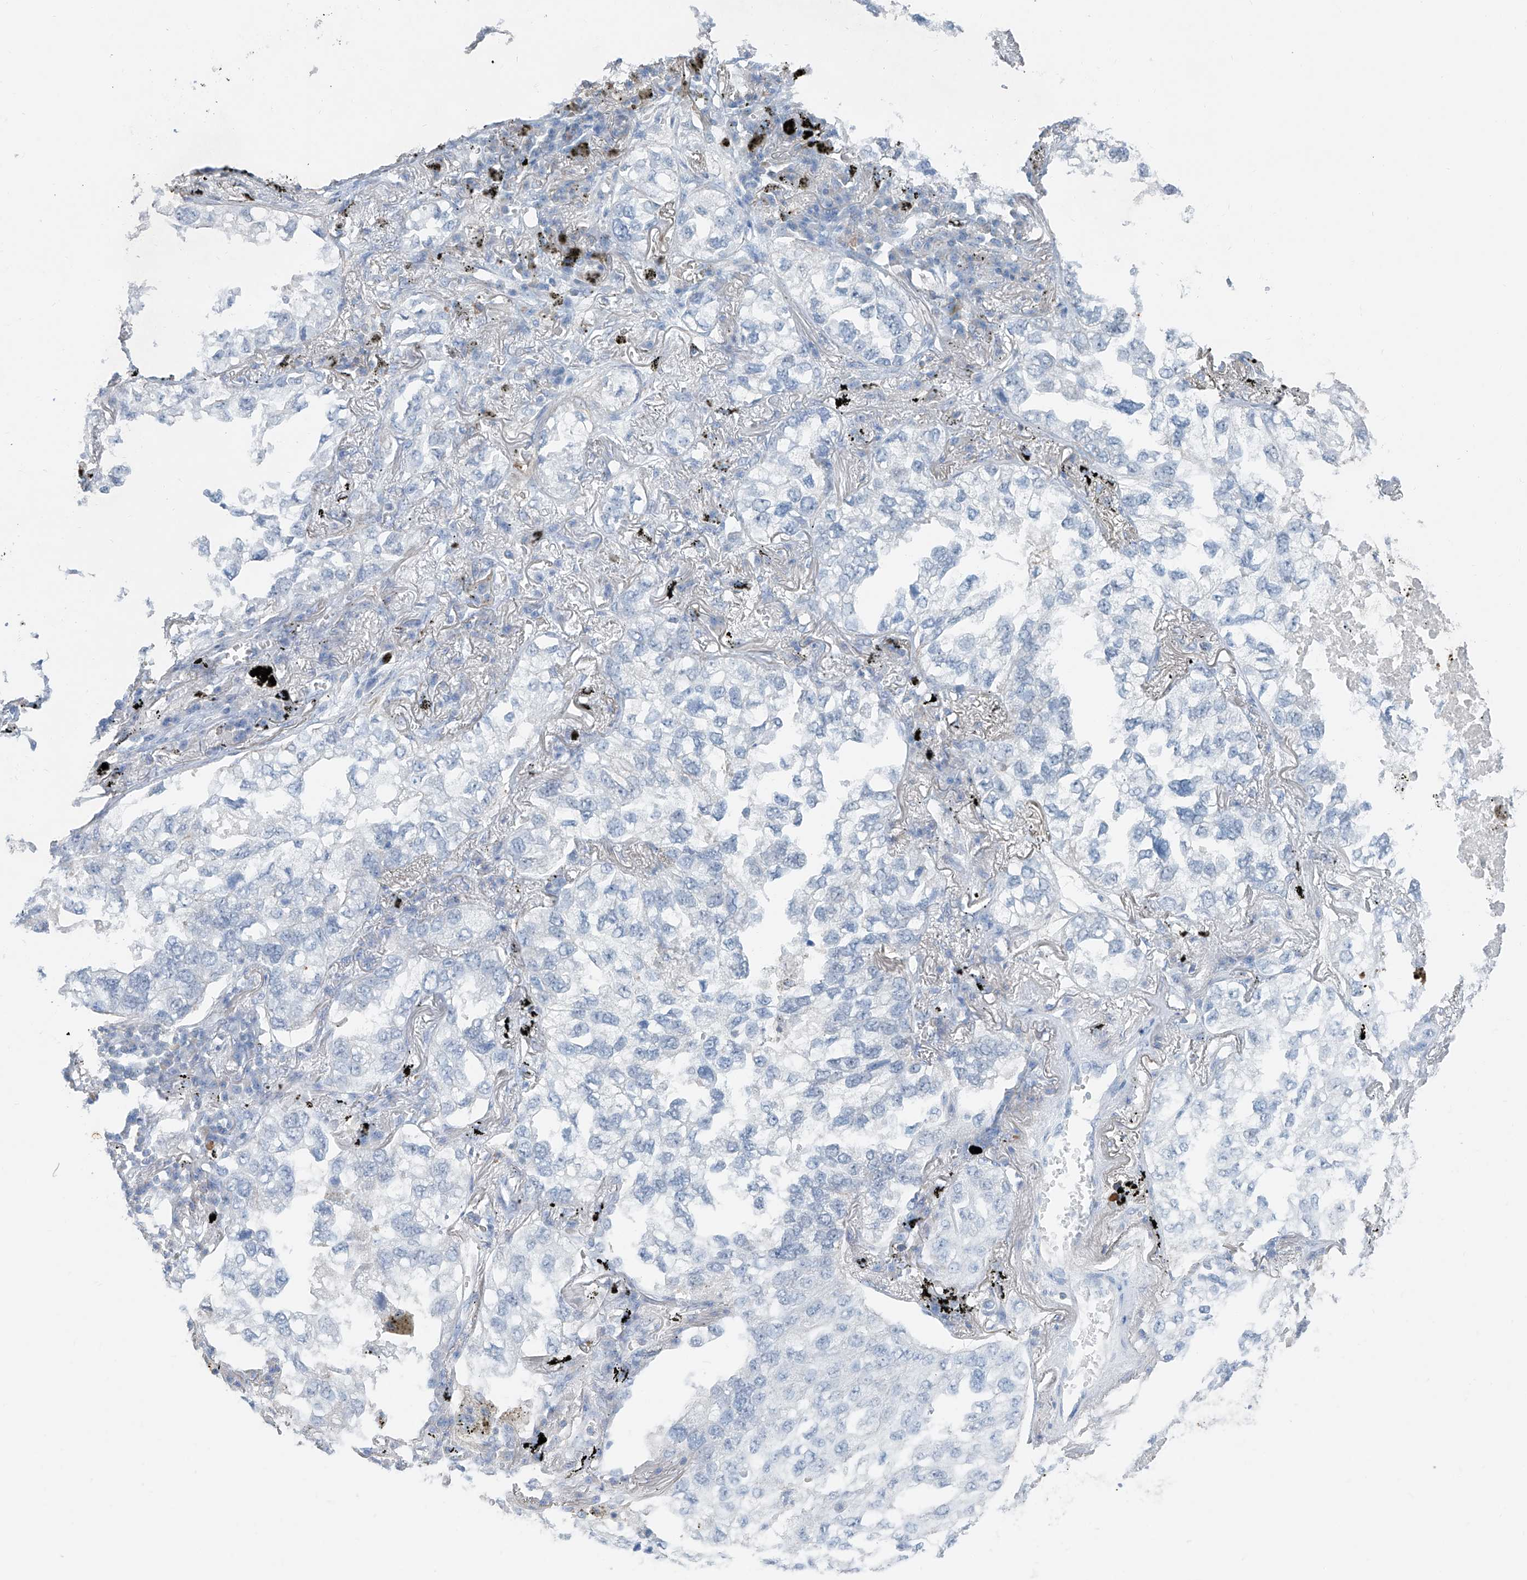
{"staining": {"intensity": "negative", "quantity": "none", "location": "none"}, "tissue": "lung cancer", "cell_type": "Tumor cells", "image_type": "cancer", "snomed": [{"axis": "morphology", "description": "Adenocarcinoma, NOS"}, {"axis": "topography", "description": "Lung"}], "caption": "DAB (3,3'-diaminobenzidine) immunohistochemical staining of adenocarcinoma (lung) displays no significant positivity in tumor cells.", "gene": "ANKRD34A", "patient": {"sex": "male", "age": 65}}